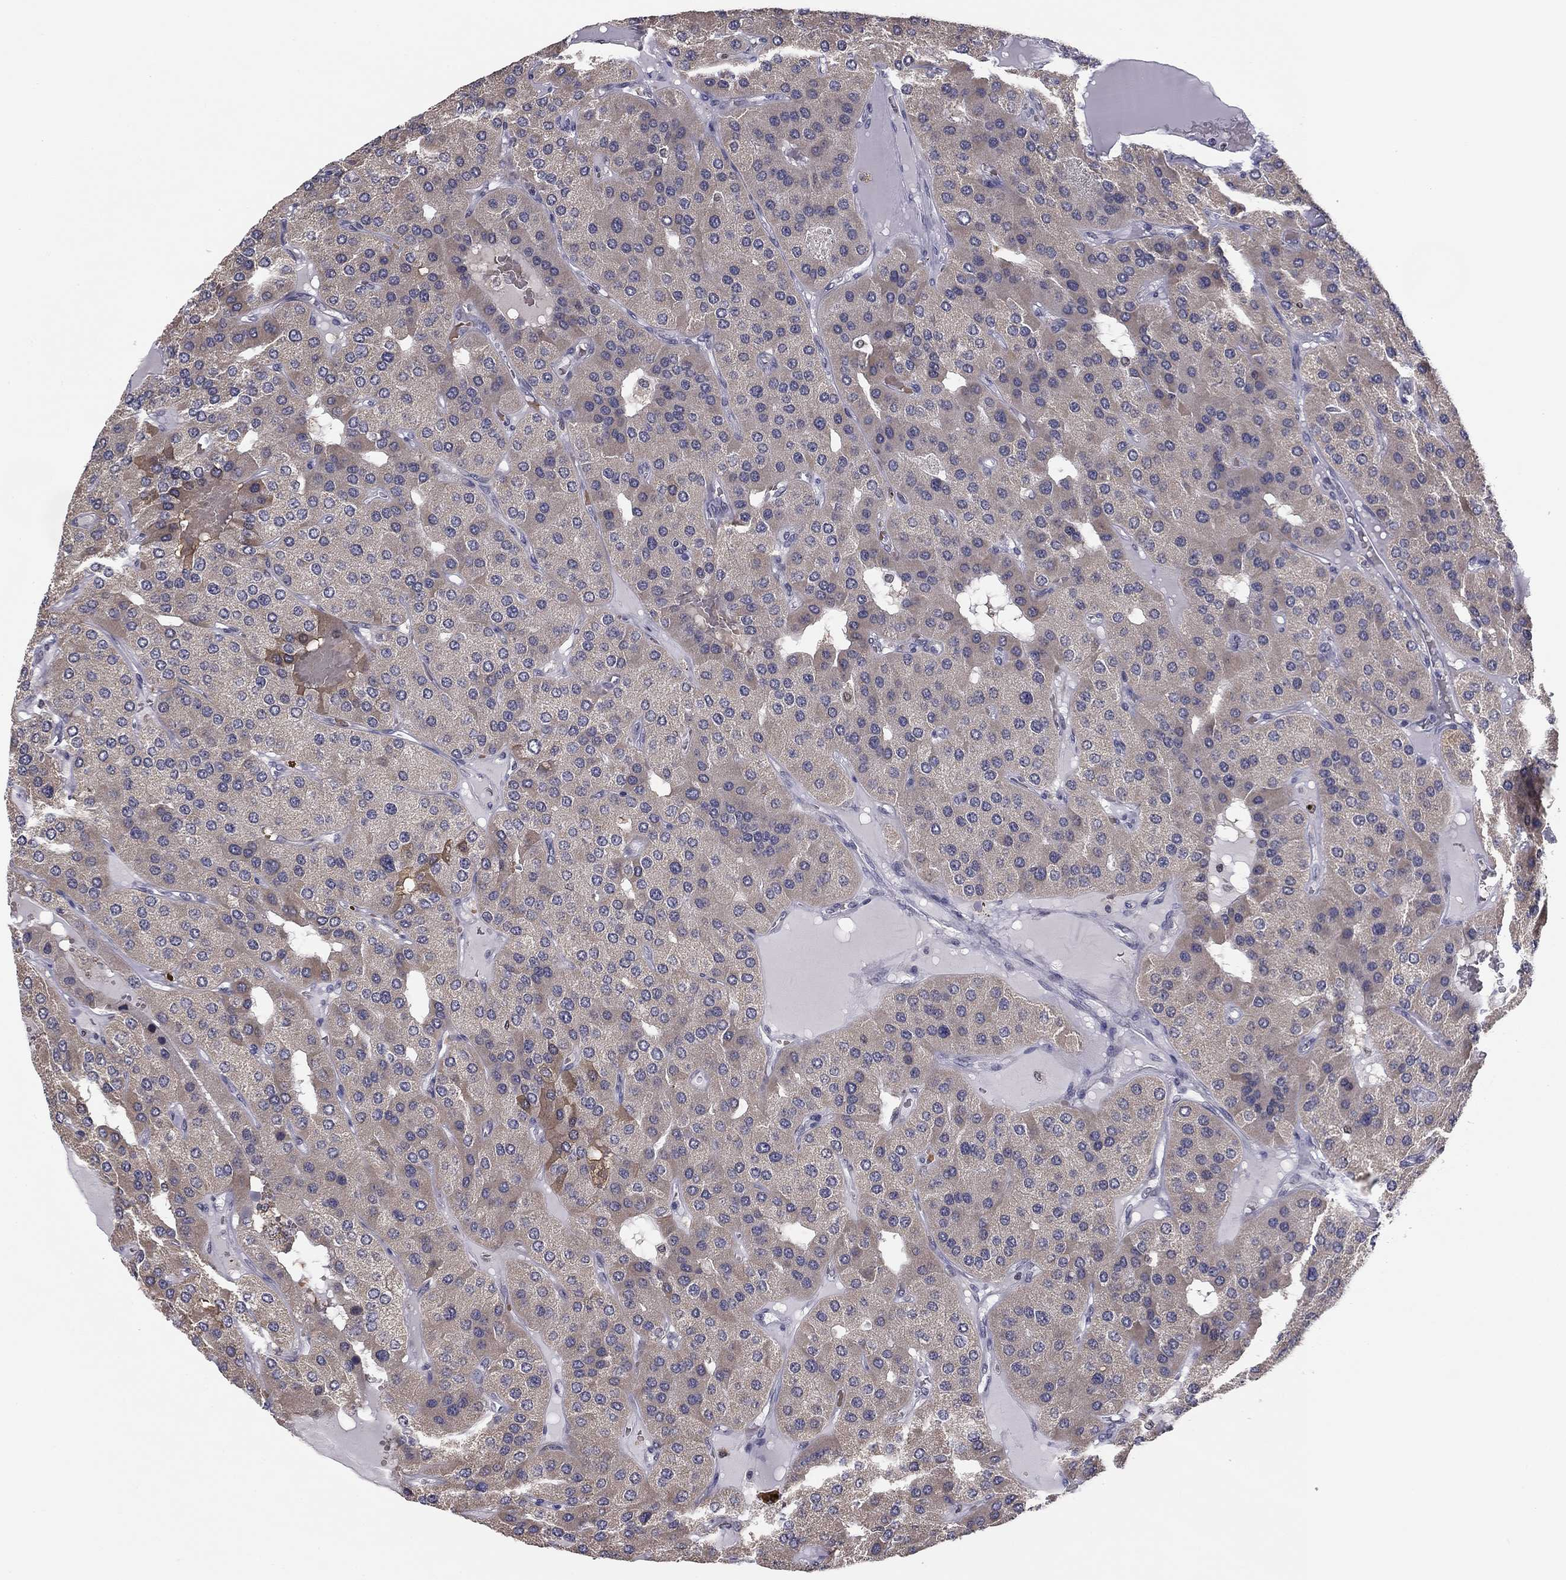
{"staining": {"intensity": "negative", "quantity": "none", "location": "none"}, "tissue": "parathyroid gland", "cell_type": "Glandular cells", "image_type": "normal", "snomed": [{"axis": "morphology", "description": "Normal tissue, NOS"}, {"axis": "morphology", "description": "Adenoma, NOS"}, {"axis": "topography", "description": "Parathyroid gland"}], "caption": "Immunohistochemical staining of normal human parathyroid gland demonstrates no significant expression in glandular cells.", "gene": "HSPB2", "patient": {"sex": "female", "age": 86}}